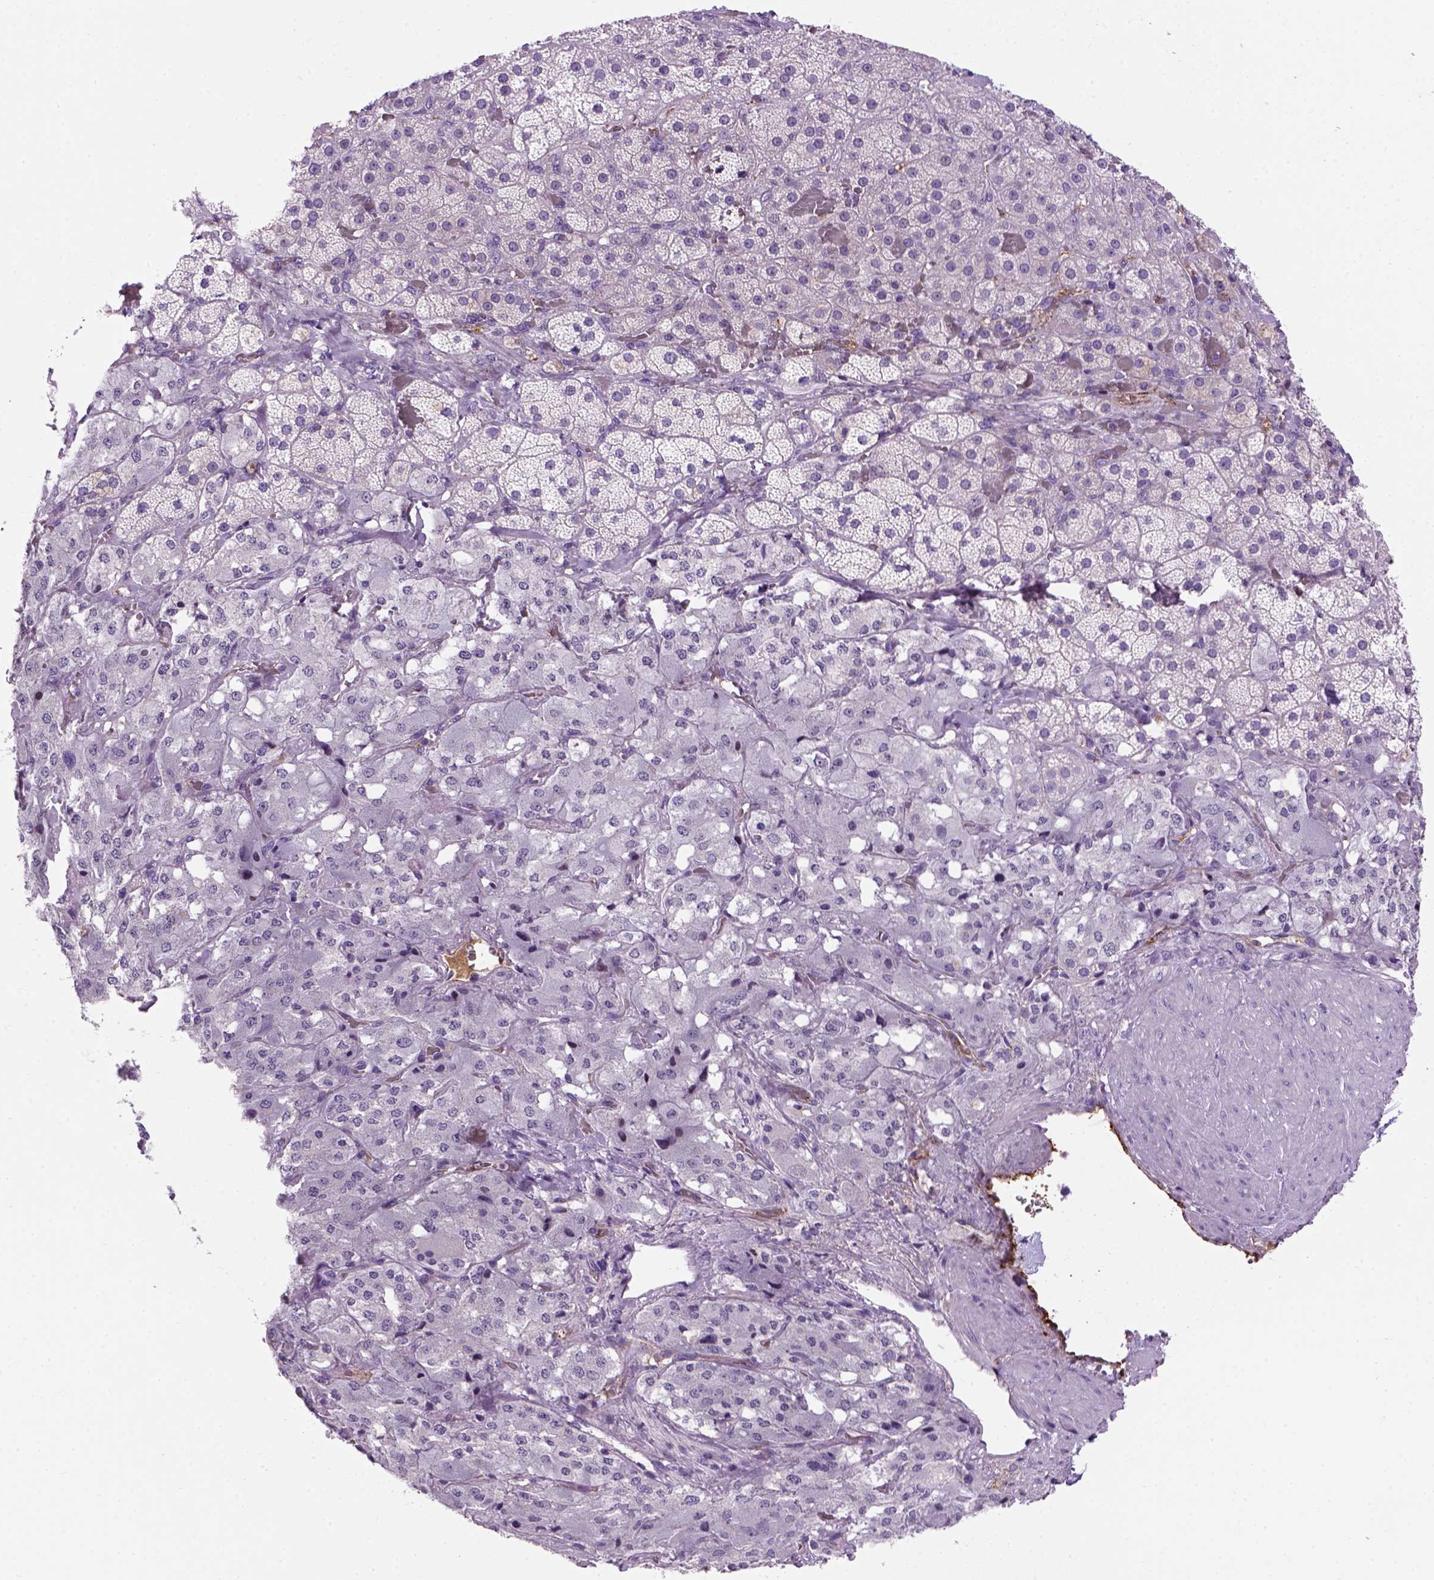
{"staining": {"intensity": "negative", "quantity": "none", "location": "none"}, "tissue": "adrenal gland", "cell_type": "Glandular cells", "image_type": "normal", "snomed": [{"axis": "morphology", "description": "Normal tissue, NOS"}, {"axis": "topography", "description": "Adrenal gland"}], "caption": "Adrenal gland was stained to show a protein in brown. There is no significant expression in glandular cells. (DAB immunohistochemistry (IHC) visualized using brightfield microscopy, high magnification).", "gene": "VWF", "patient": {"sex": "male", "age": 57}}